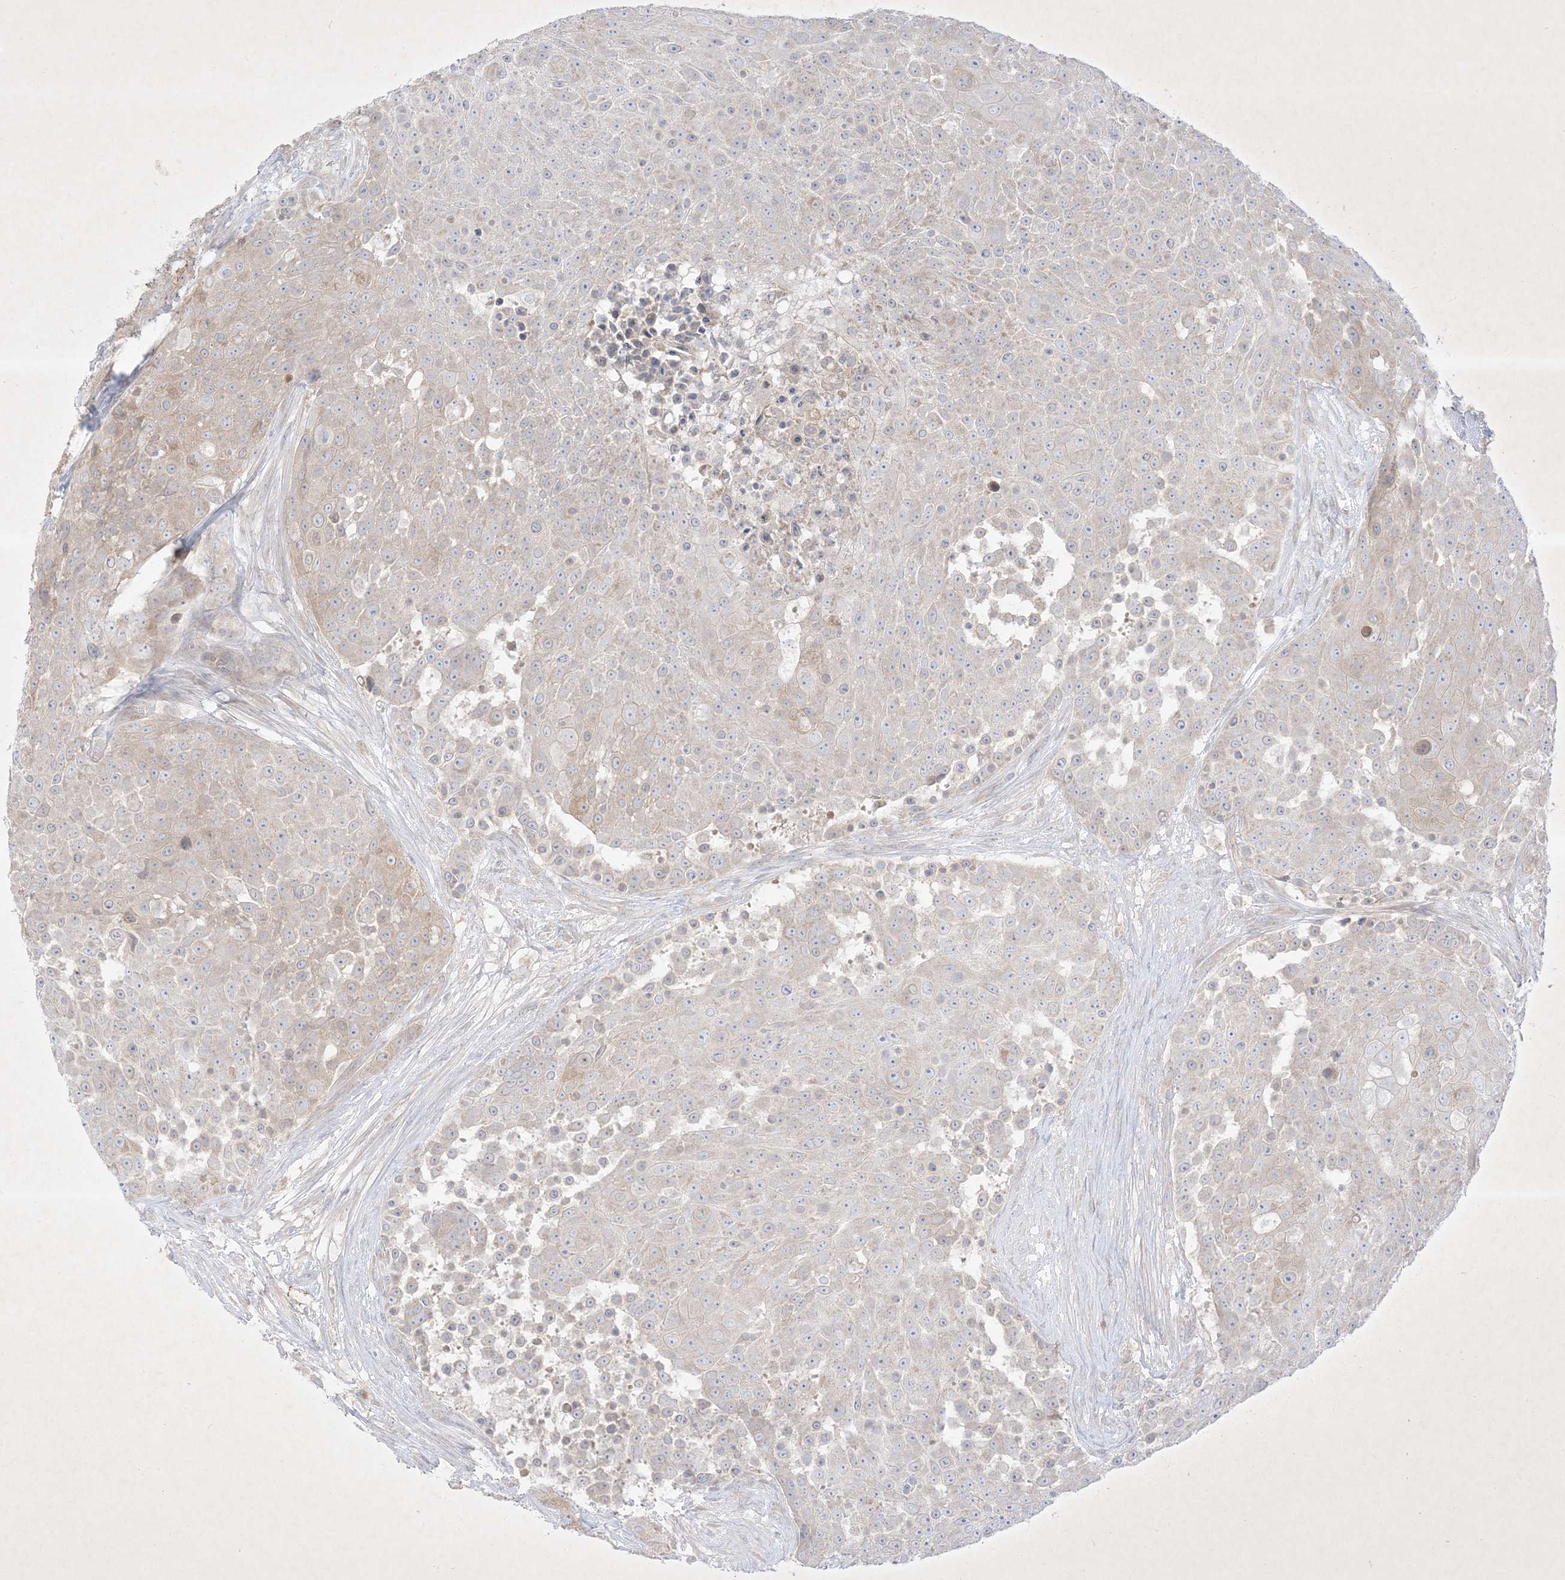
{"staining": {"intensity": "weak", "quantity": "<25%", "location": "cytoplasmic/membranous"}, "tissue": "urothelial cancer", "cell_type": "Tumor cells", "image_type": "cancer", "snomed": [{"axis": "morphology", "description": "Urothelial carcinoma, High grade"}, {"axis": "topography", "description": "Urinary bladder"}], "caption": "DAB immunohistochemical staining of urothelial carcinoma (high-grade) reveals no significant expression in tumor cells.", "gene": "PLEKHA3", "patient": {"sex": "female", "age": 63}}